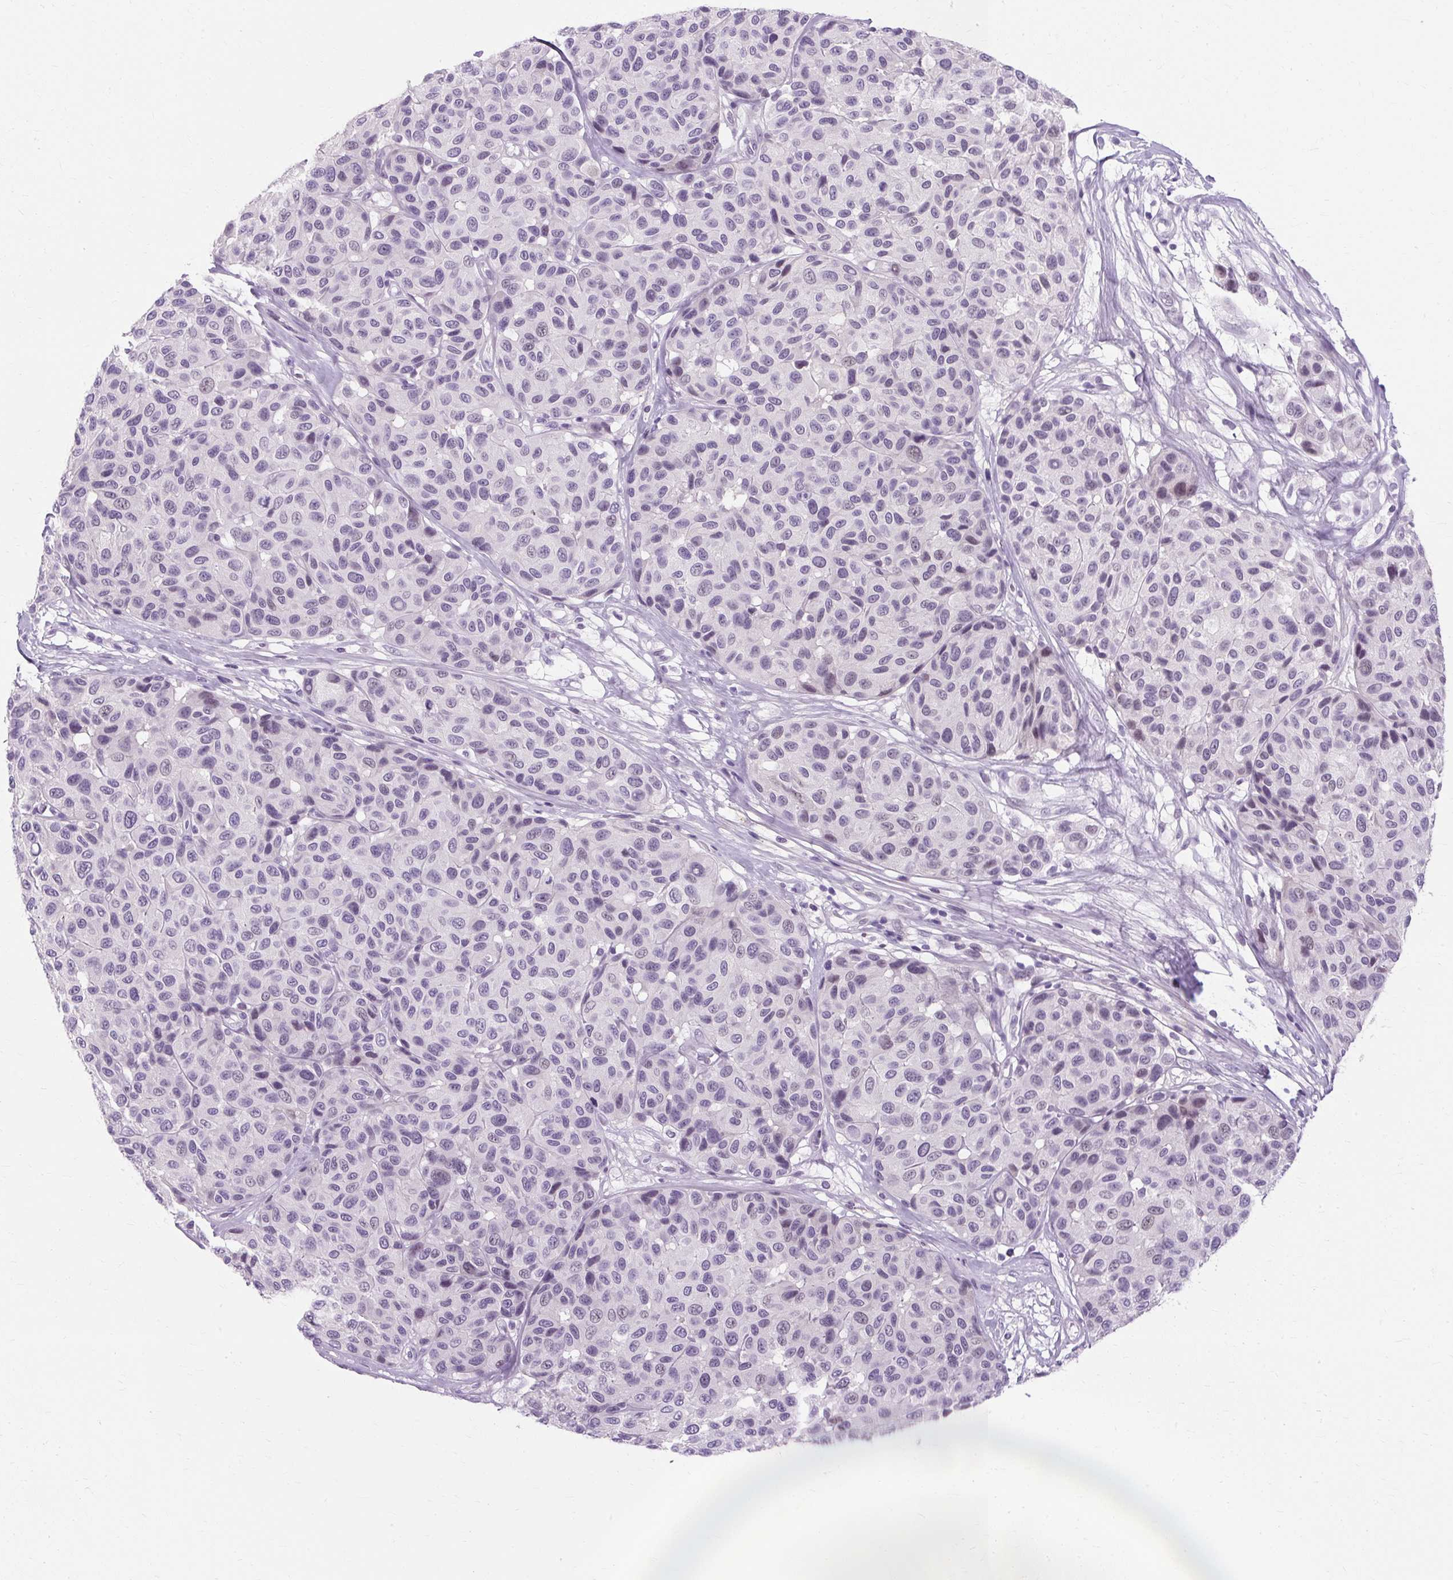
{"staining": {"intensity": "negative", "quantity": "none", "location": "none"}, "tissue": "melanoma", "cell_type": "Tumor cells", "image_type": "cancer", "snomed": [{"axis": "morphology", "description": "Malignant melanoma, NOS"}, {"axis": "topography", "description": "Skin"}], "caption": "Immunohistochemical staining of melanoma demonstrates no significant staining in tumor cells.", "gene": "RYBP", "patient": {"sex": "female", "age": 66}}